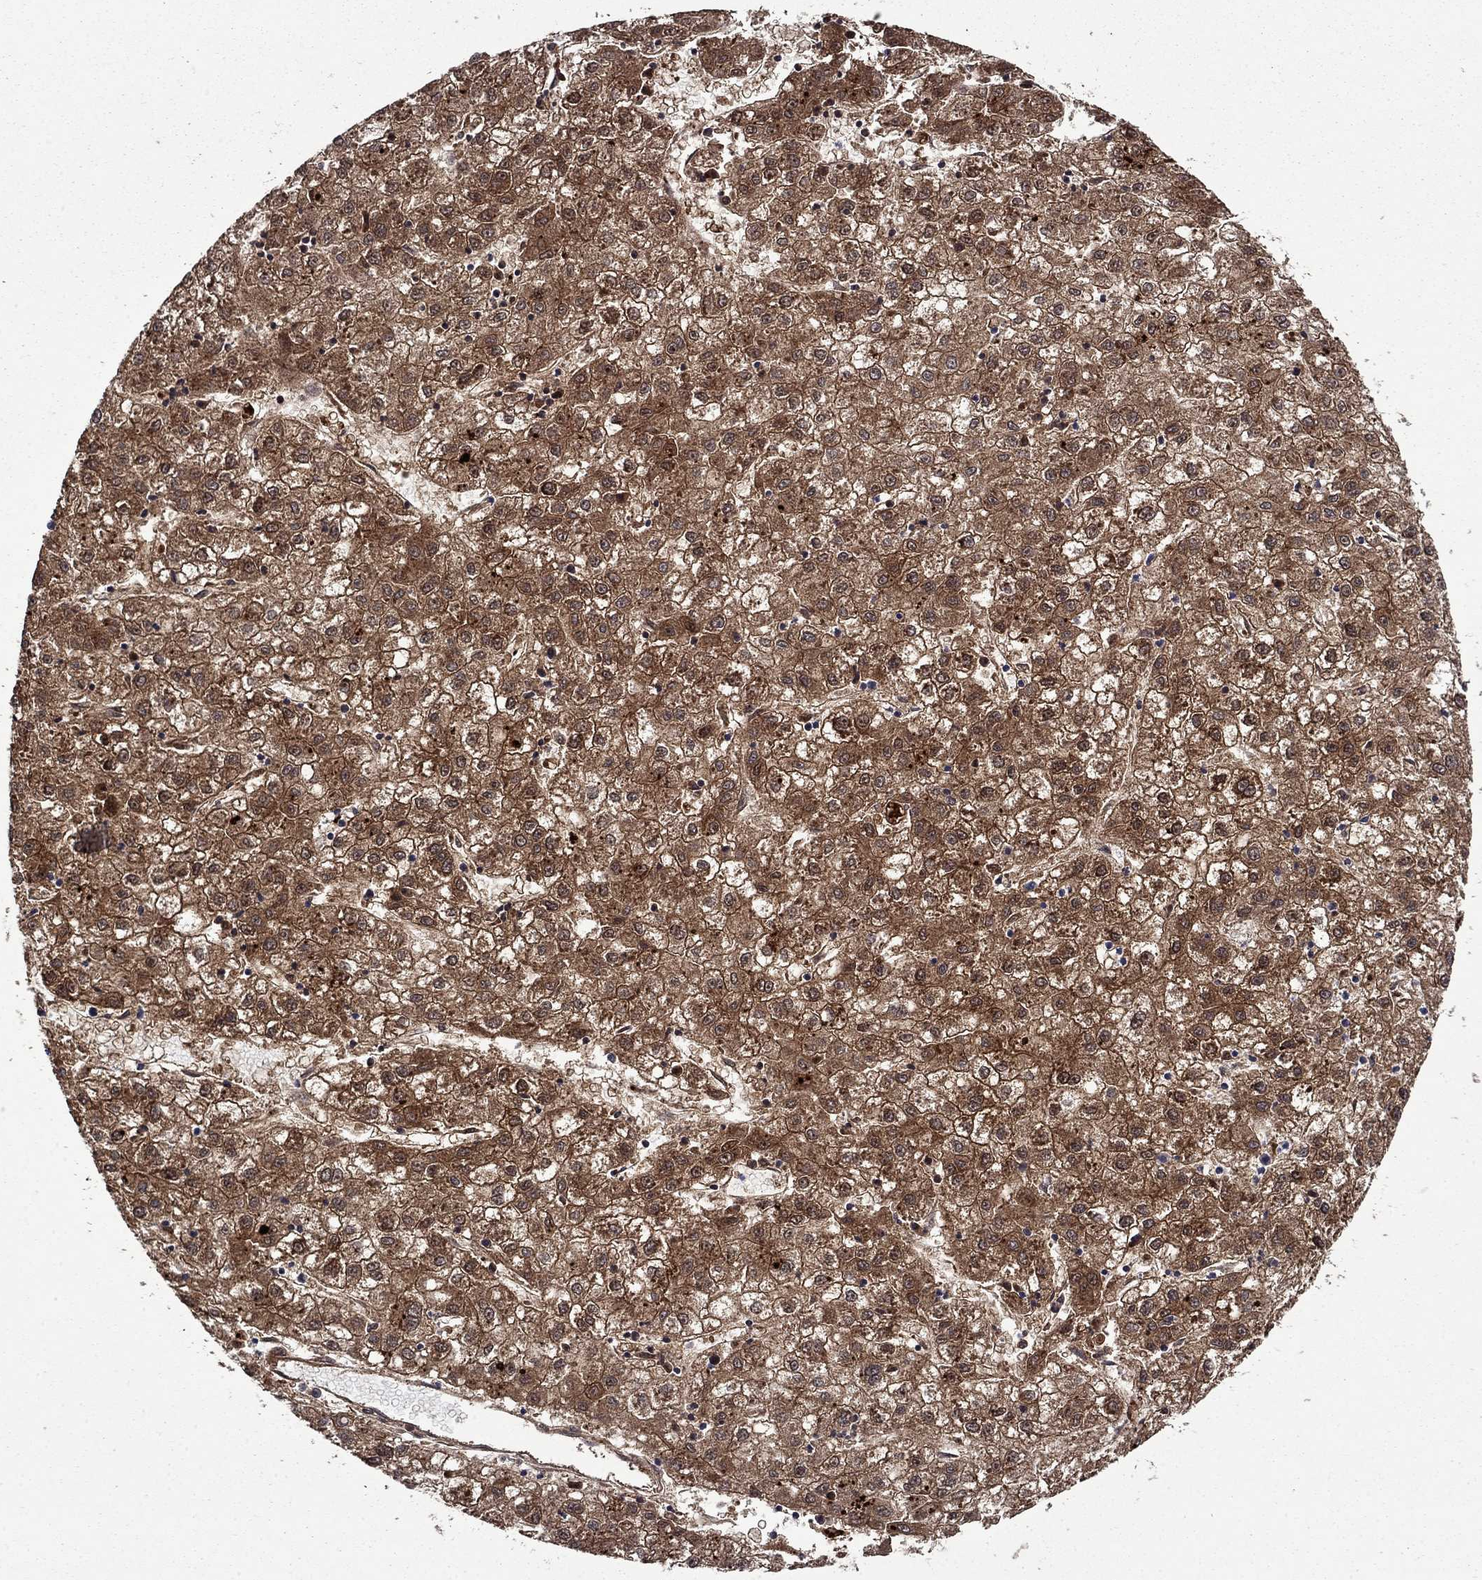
{"staining": {"intensity": "strong", "quantity": ">75%", "location": "cytoplasmic/membranous"}, "tissue": "liver cancer", "cell_type": "Tumor cells", "image_type": "cancer", "snomed": [{"axis": "morphology", "description": "Carcinoma, Hepatocellular, NOS"}, {"axis": "topography", "description": "Liver"}], "caption": "Liver hepatocellular carcinoma tissue shows strong cytoplasmic/membranous staining in approximately >75% of tumor cells, visualized by immunohistochemistry.", "gene": "TPMT", "patient": {"sex": "male", "age": 72}}